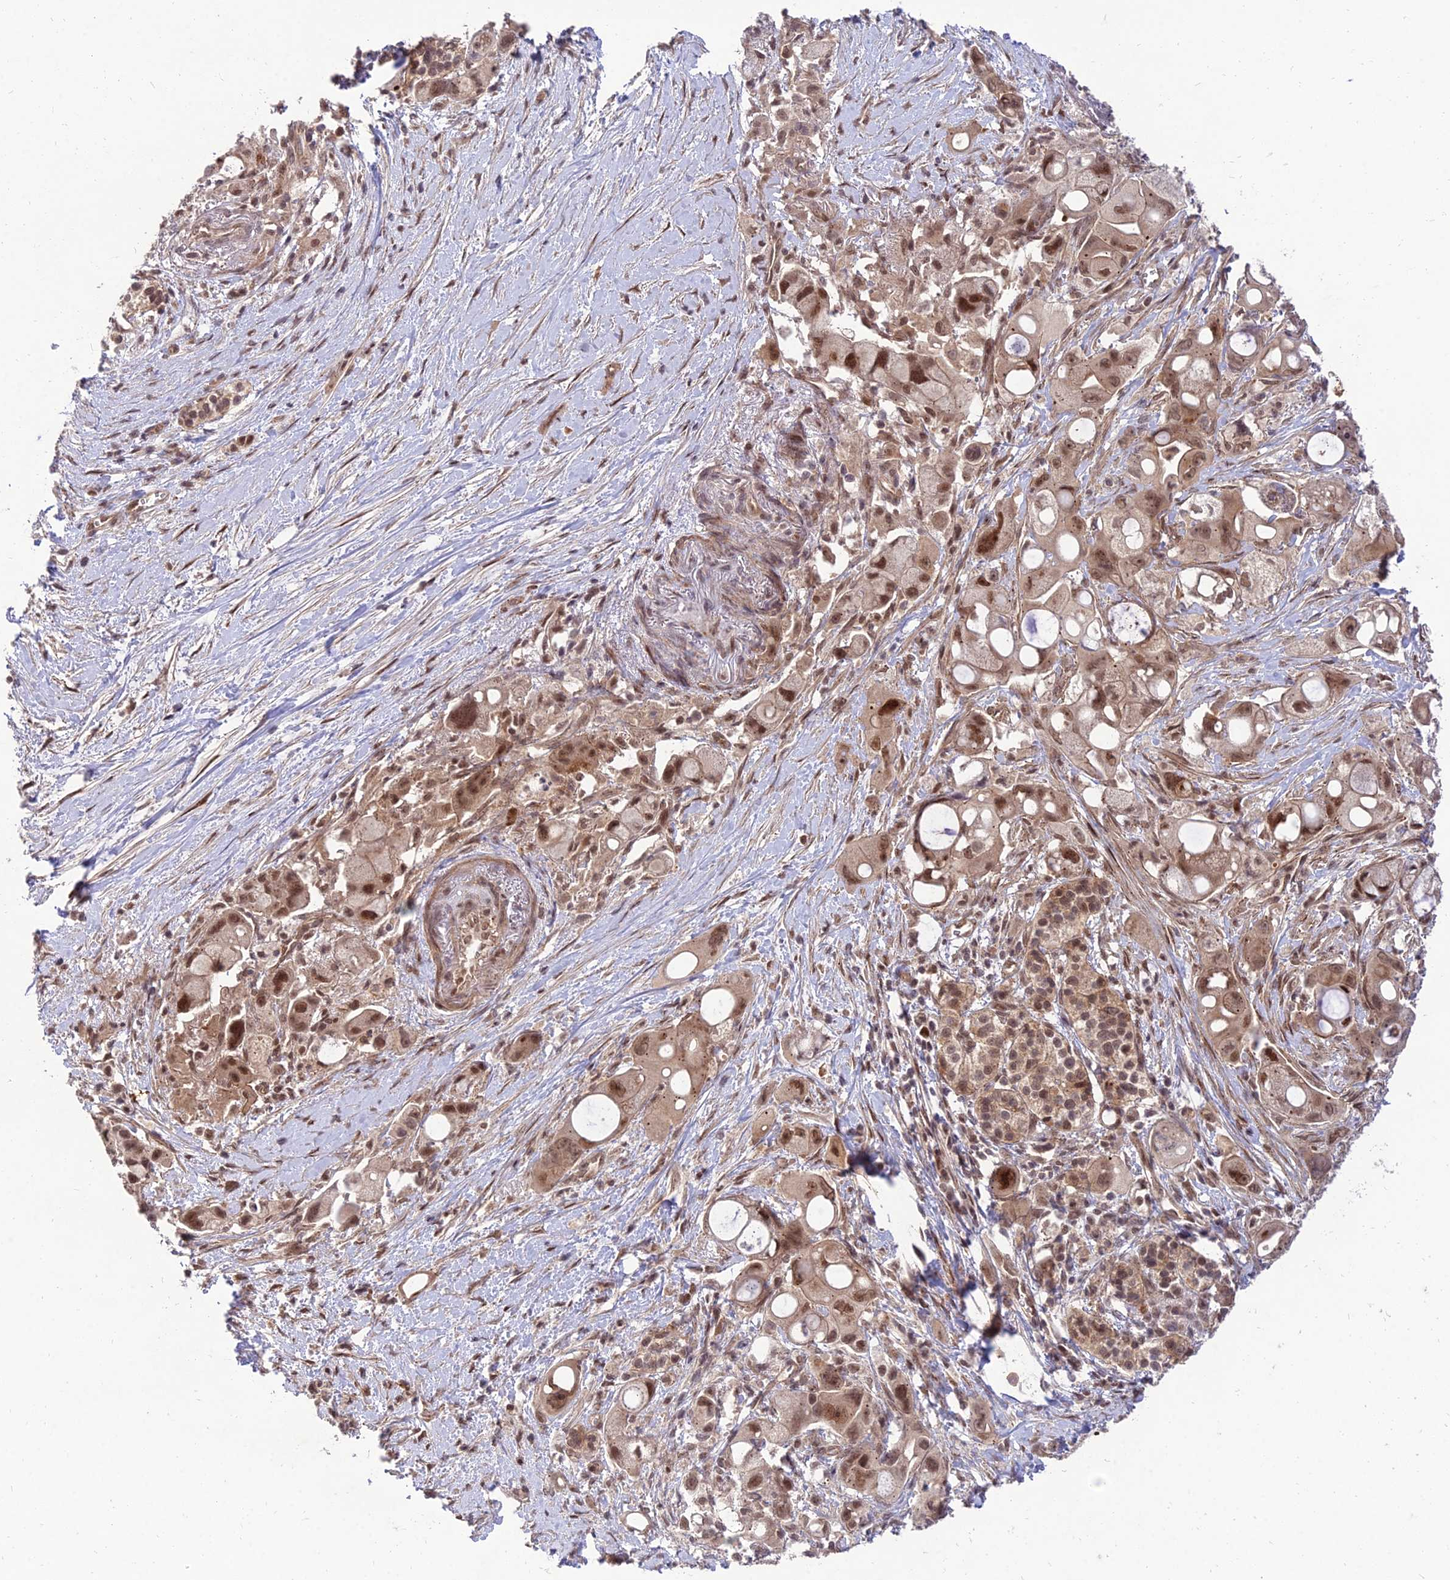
{"staining": {"intensity": "moderate", "quantity": ">75%", "location": "nuclear"}, "tissue": "pancreatic cancer", "cell_type": "Tumor cells", "image_type": "cancer", "snomed": [{"axis": "morphology", "description": "Adenocarcinoma, NOS"}, {"axis": "topography", "description": "Pancreas"}], "caption": "Immunohistochemical staining of human pancreatic adenocarcinoma displays medium levels of moderate nuclear expression in about >75% of tumor cells. (Stains: DAB in brown, nuclei in blue, Microscopy: brightfield microscopy at high magnification).", "gene": "ZNF85", "patient": {"sex": "male", "age": 68}}